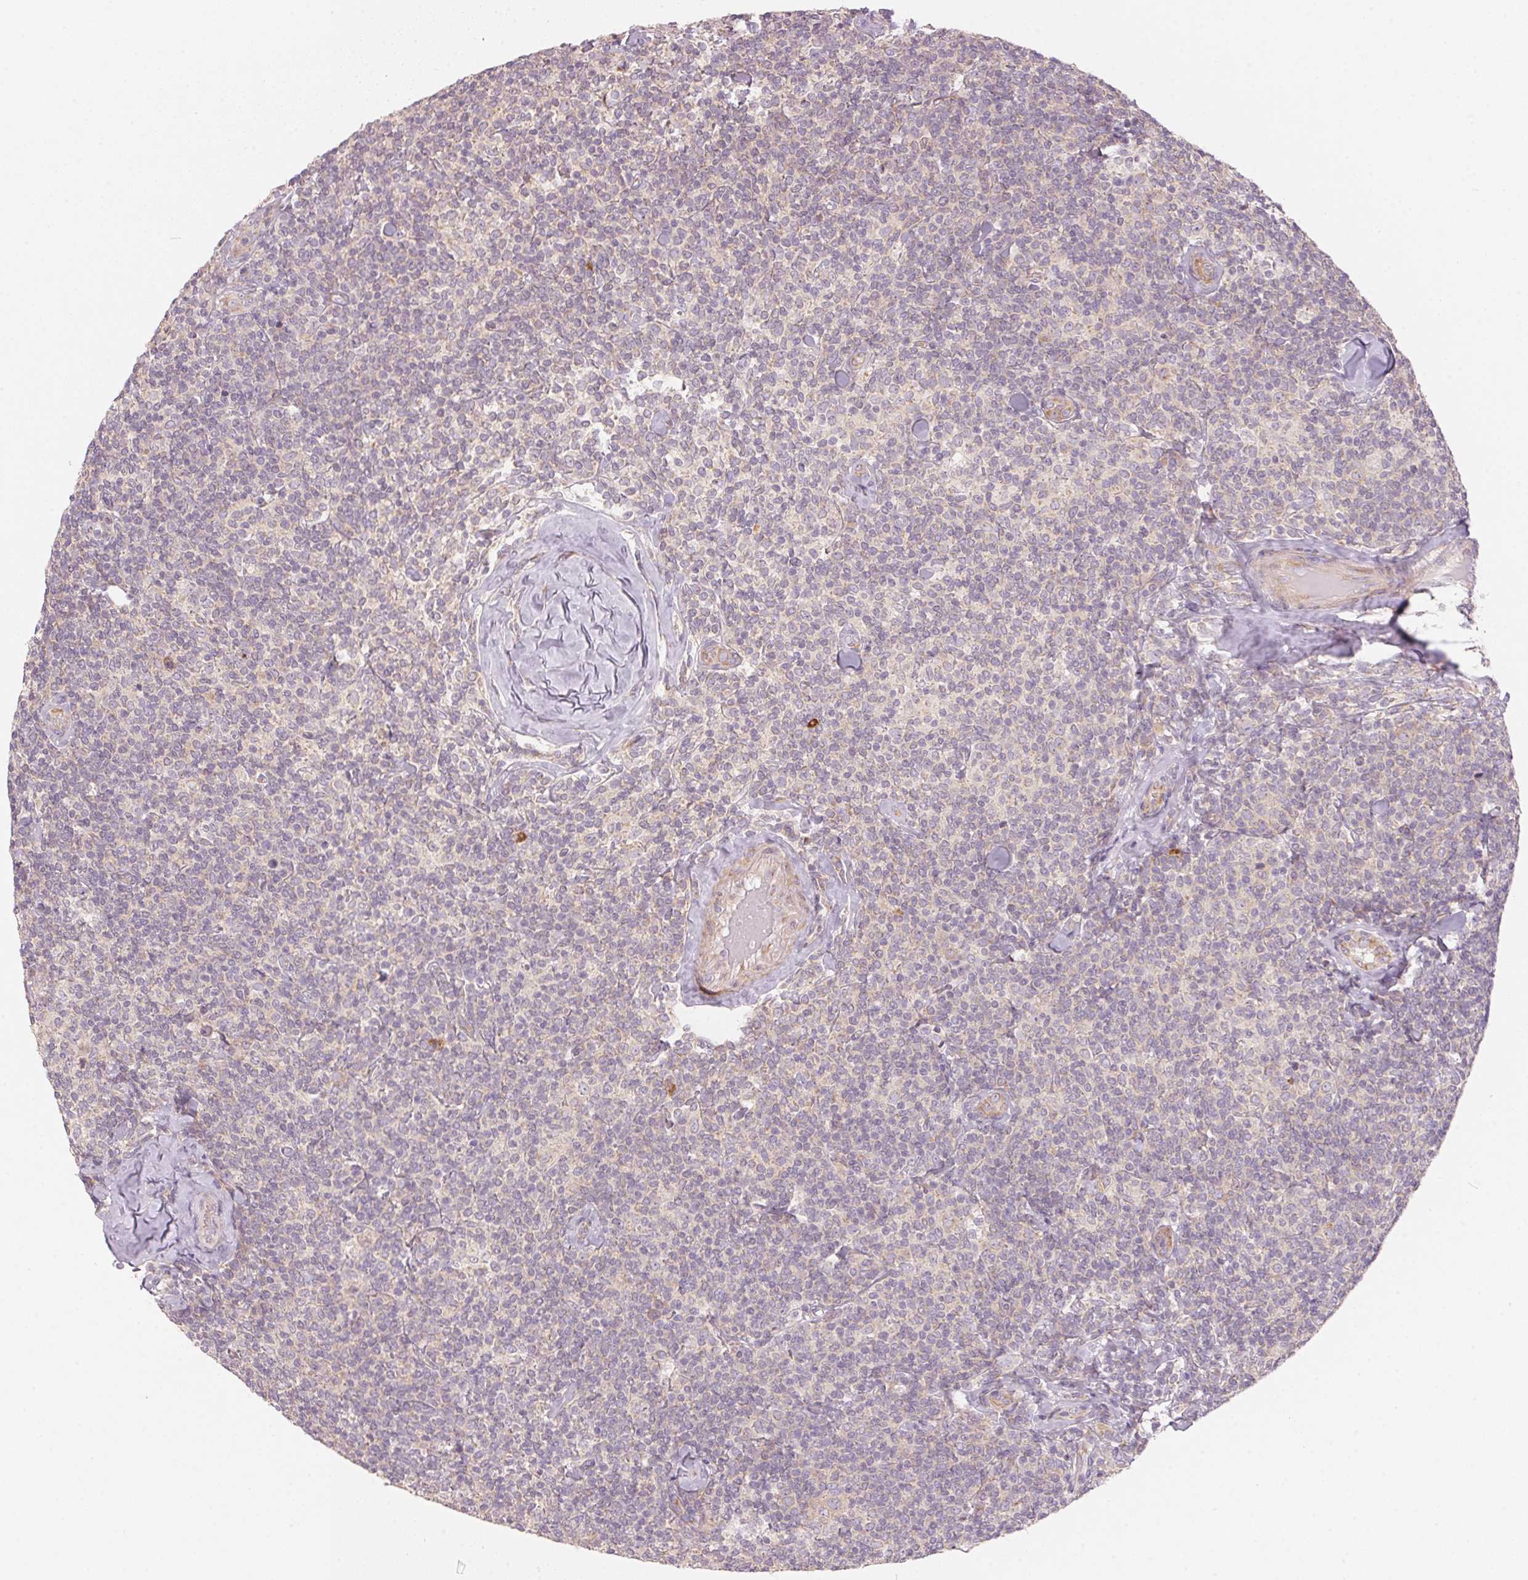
{"staining": {"intensity": "negative", "quantity": "none", "location": "none"}, "tissue": "lymphoma", "cell_type": "Tumor cells", "image_type": "cancer", "snomed": [{"axis": "morphology", "description": "Malignant lymphoma, non-Hodgkin's type, Low grade"}, {"axis": "topography", "description": "Lymph node"}], "caption": "Immunohistochemistry image of lymphoma stained for a protein (brown), which shows no expression in tumor cells.", "gene": "BLOC1S2", "patient": {"sex": "female", "age": 56}}